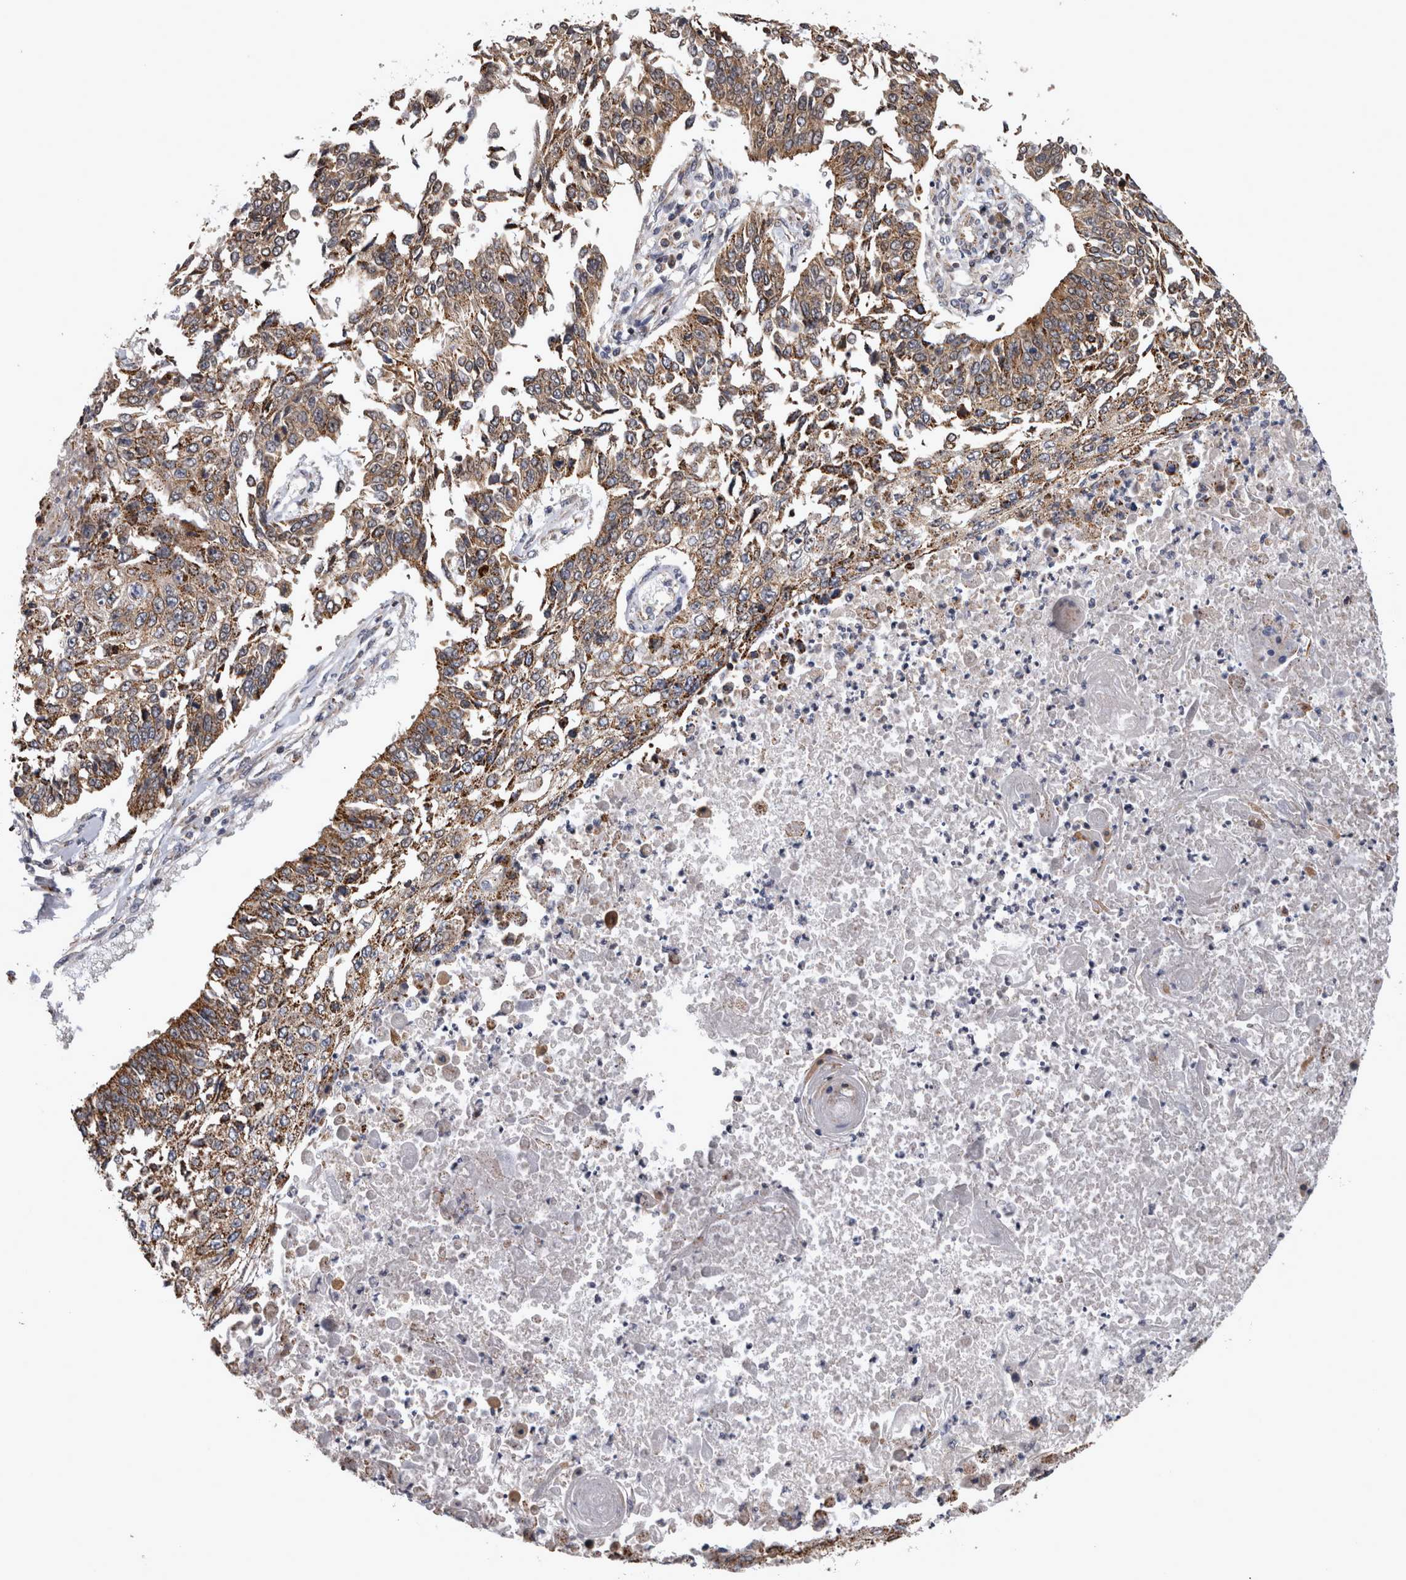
{"staining": {"intensity": "moderate", "quantity": ">75%", "location": "cytoplasmic/membranous"}, "tissue": "lung cancer", "cell_type": "Tumor cells", "image_type": "cancer", "snomed": [{"axis": "morphology", "description": "Normal tissue, NOS"}, {"axis": "morphology", "description": "Squamous cell carcinoma, NOS"}, {"axis": "topography", "description": "Cartilage tissue"}, {"axis": "topography", "description": "Bronchus"}, {"axis": "topography", "description": "Lung"}, {"axis": "topography", "description": "Peripheral nerve tissue"}], "caption": "The immunohistochemical stain highlights moderate cytoplasmic/membranous expression in tumor cells of lung squamous cell carcinoma tissue. Nuclei are stained in blue.", "gene": "MDH2", "patient": {"sex": "female", "age": 49}}